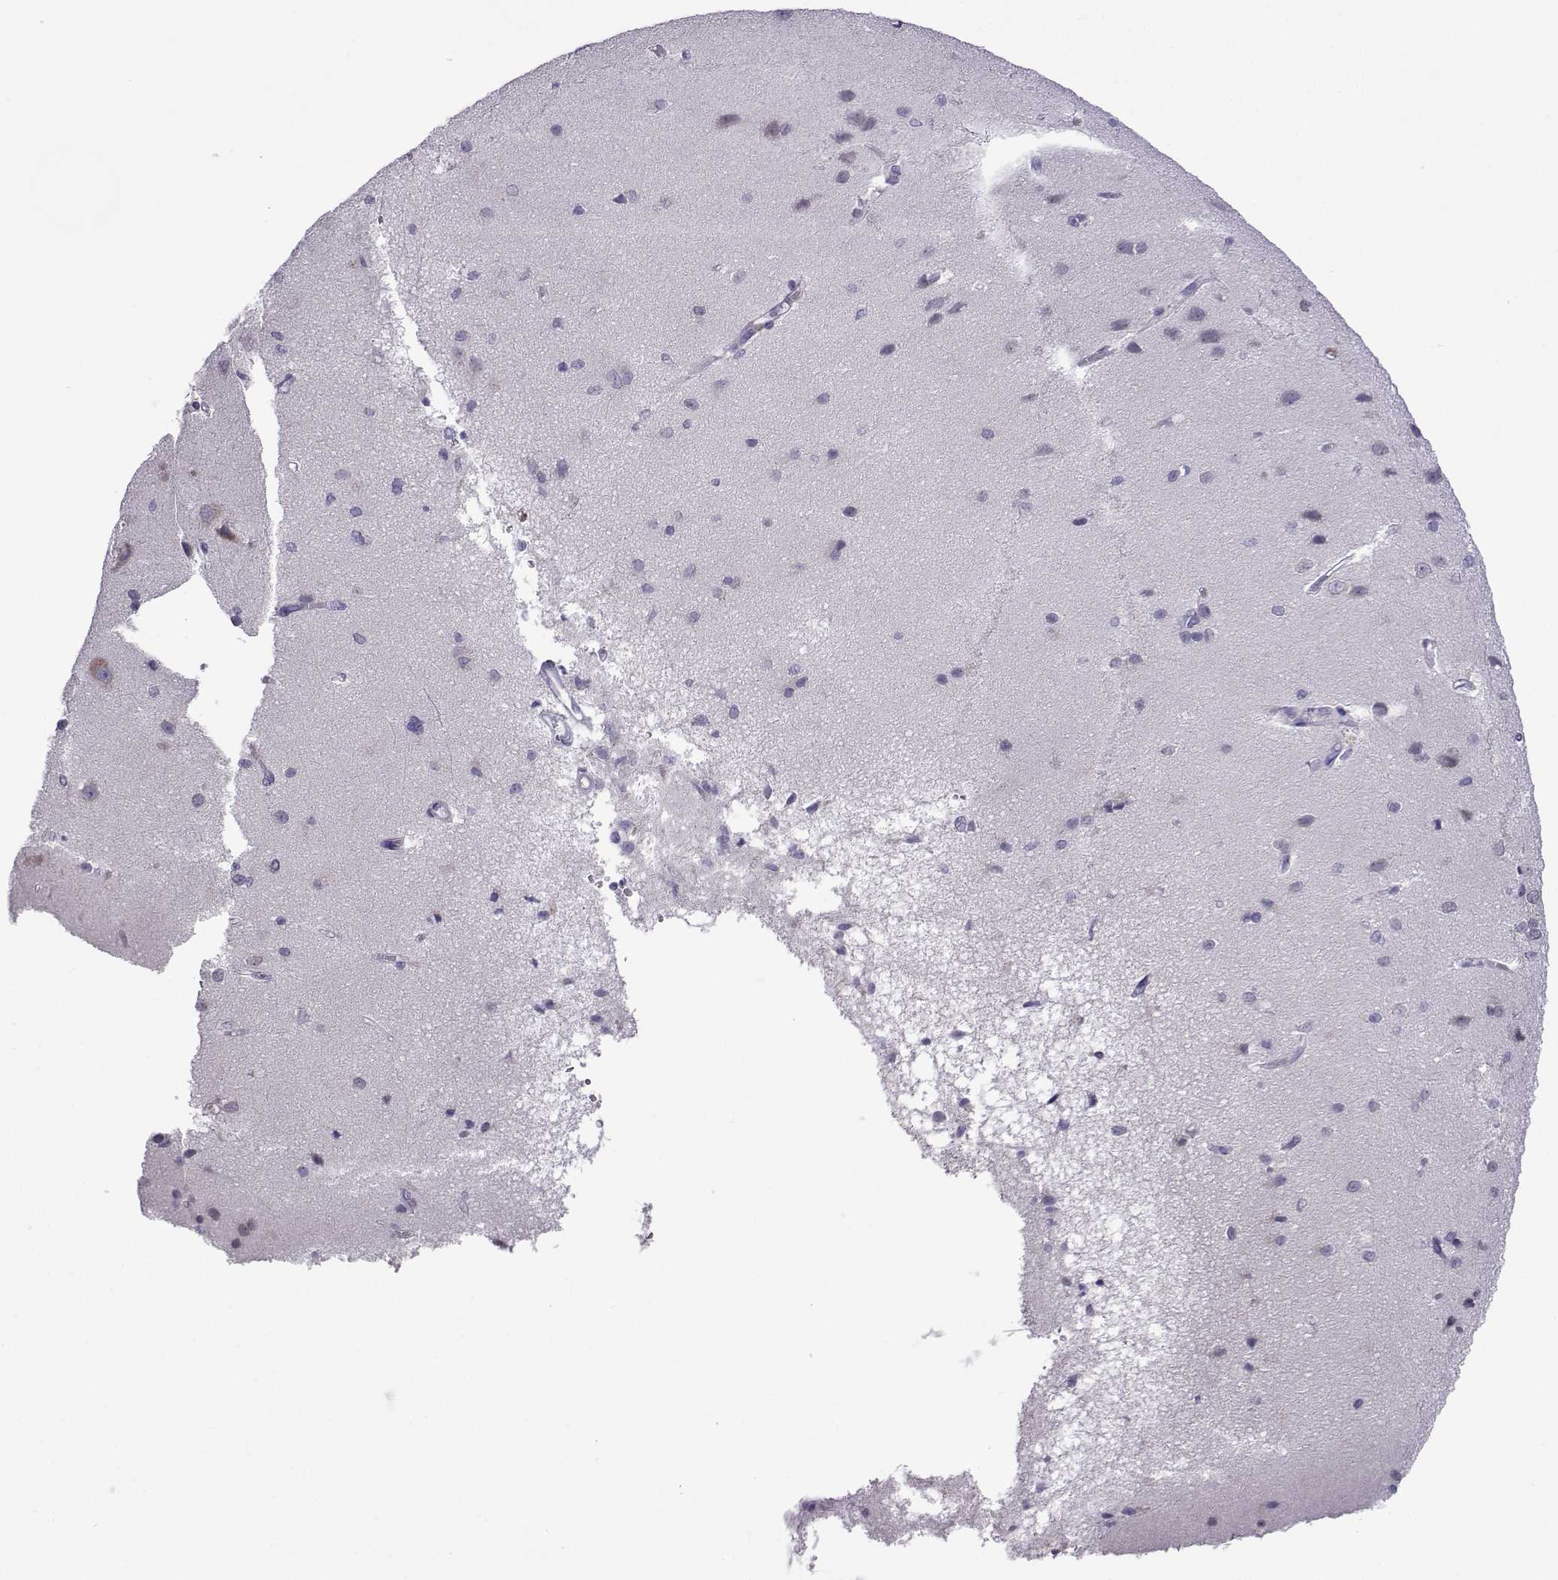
{"staining": {"intensity": "negative", "quantity": "none", "location": "none"}, "tissue": "cerebral cortex", "cell_type": "Endothelial cells", "image_type": "normal", "snomed": [{"axis": "morphology", "description": "Normal tissue, NOS"}, {"axis": "topography", "description": "Cerebral cortex"}], "caption": "Immunohistochemical staining of unremarkable cerebral cortex demonstrates no significant expression in endothelial cells.", "gene": "CFAP70", "patient": {"sex": "male", "age": 37}}